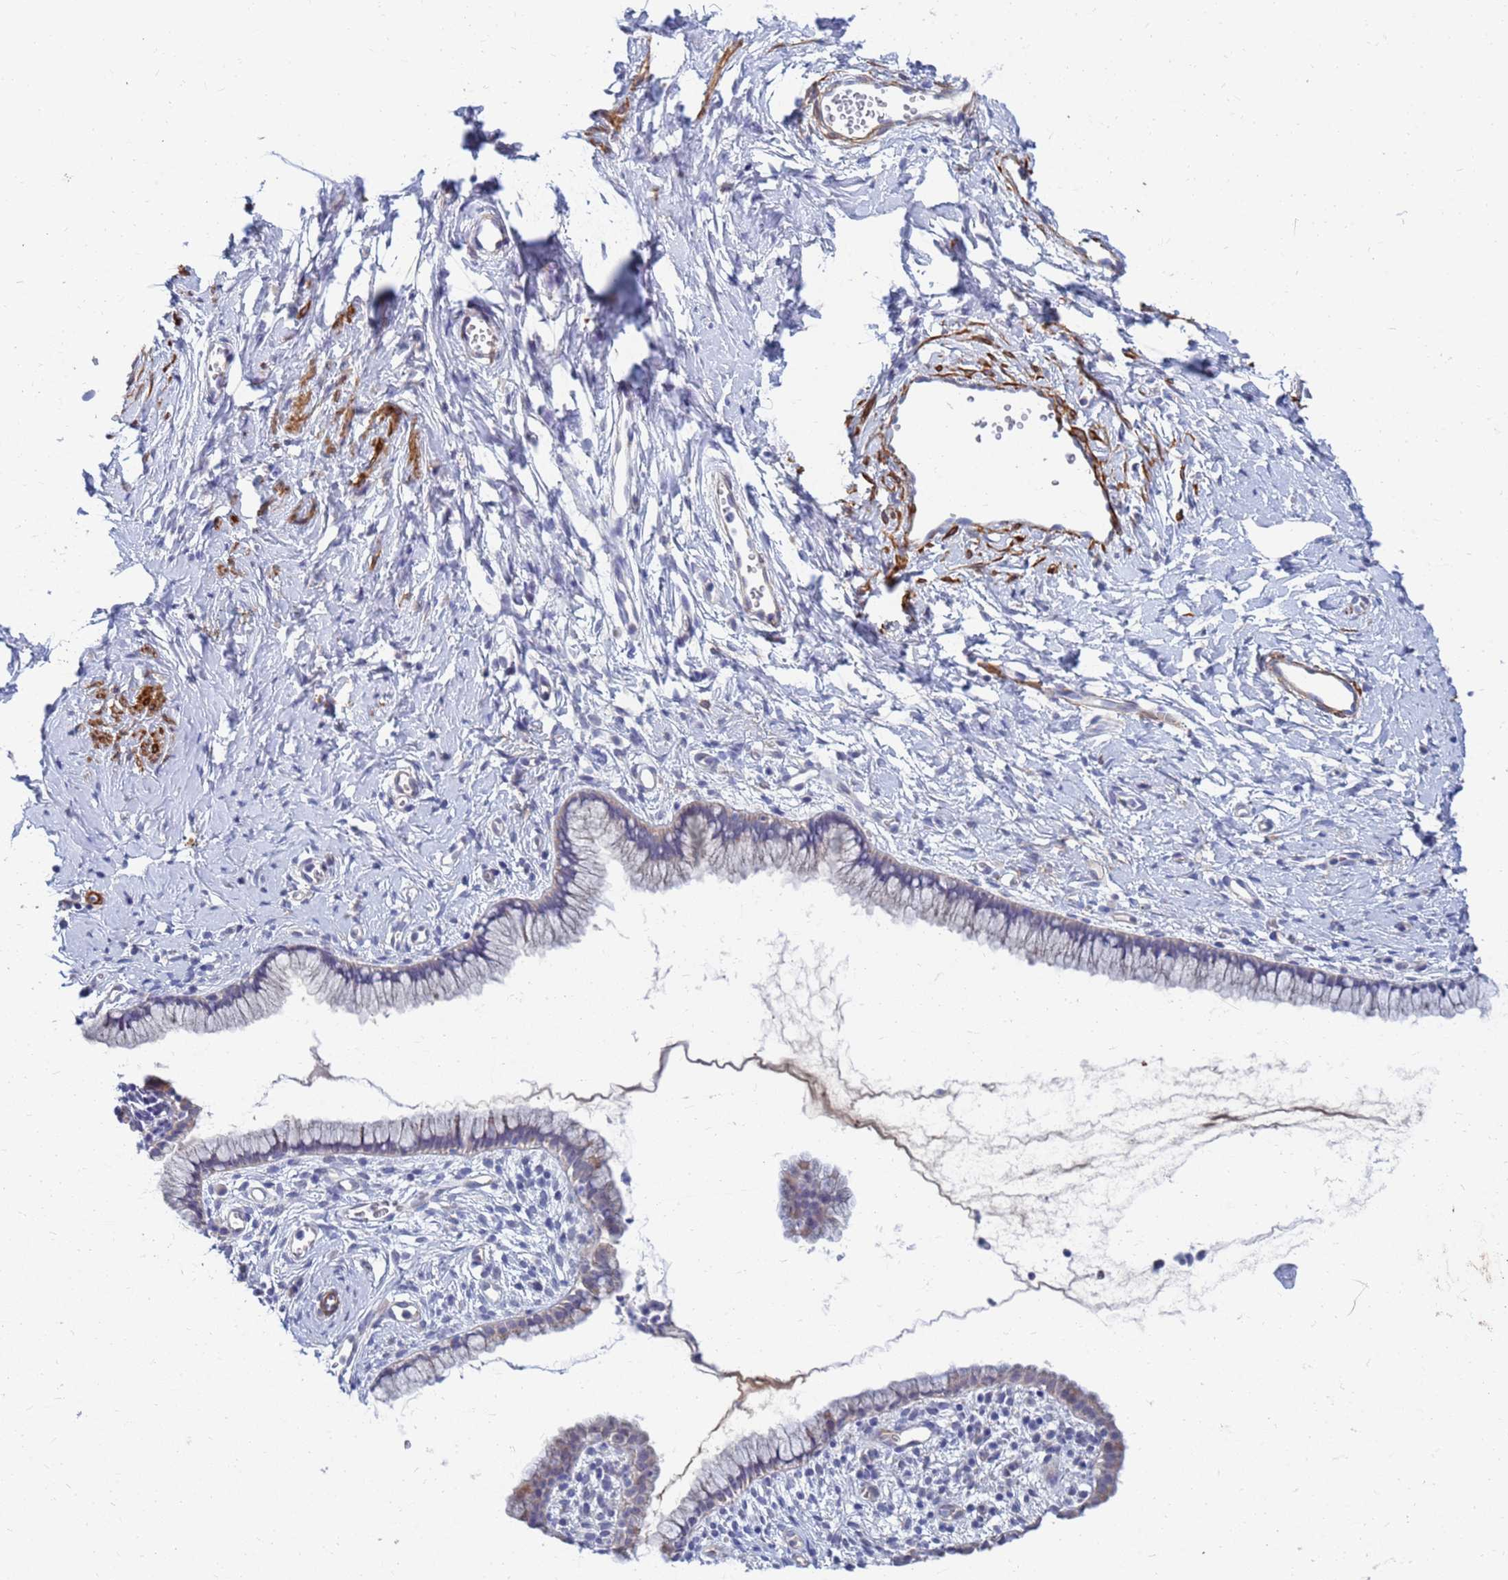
{"staining": {"intensity": "negative", "quantity": "none", "location": "none"}, "tissue": "cervix", "cell_type": "Glandular cells", "image_type": "normal", "snomed": [{"axis": "morphology", "description": "Normal tissue, NOS"}, {"axis": "topography", "description": "Cervix"}], "caption": "This is a image of IHC staining of normal cervix, which shows no positivity in glandular cells.", "gene": "SDR39U1", "patient": {"sex": "female", "age": 40}}